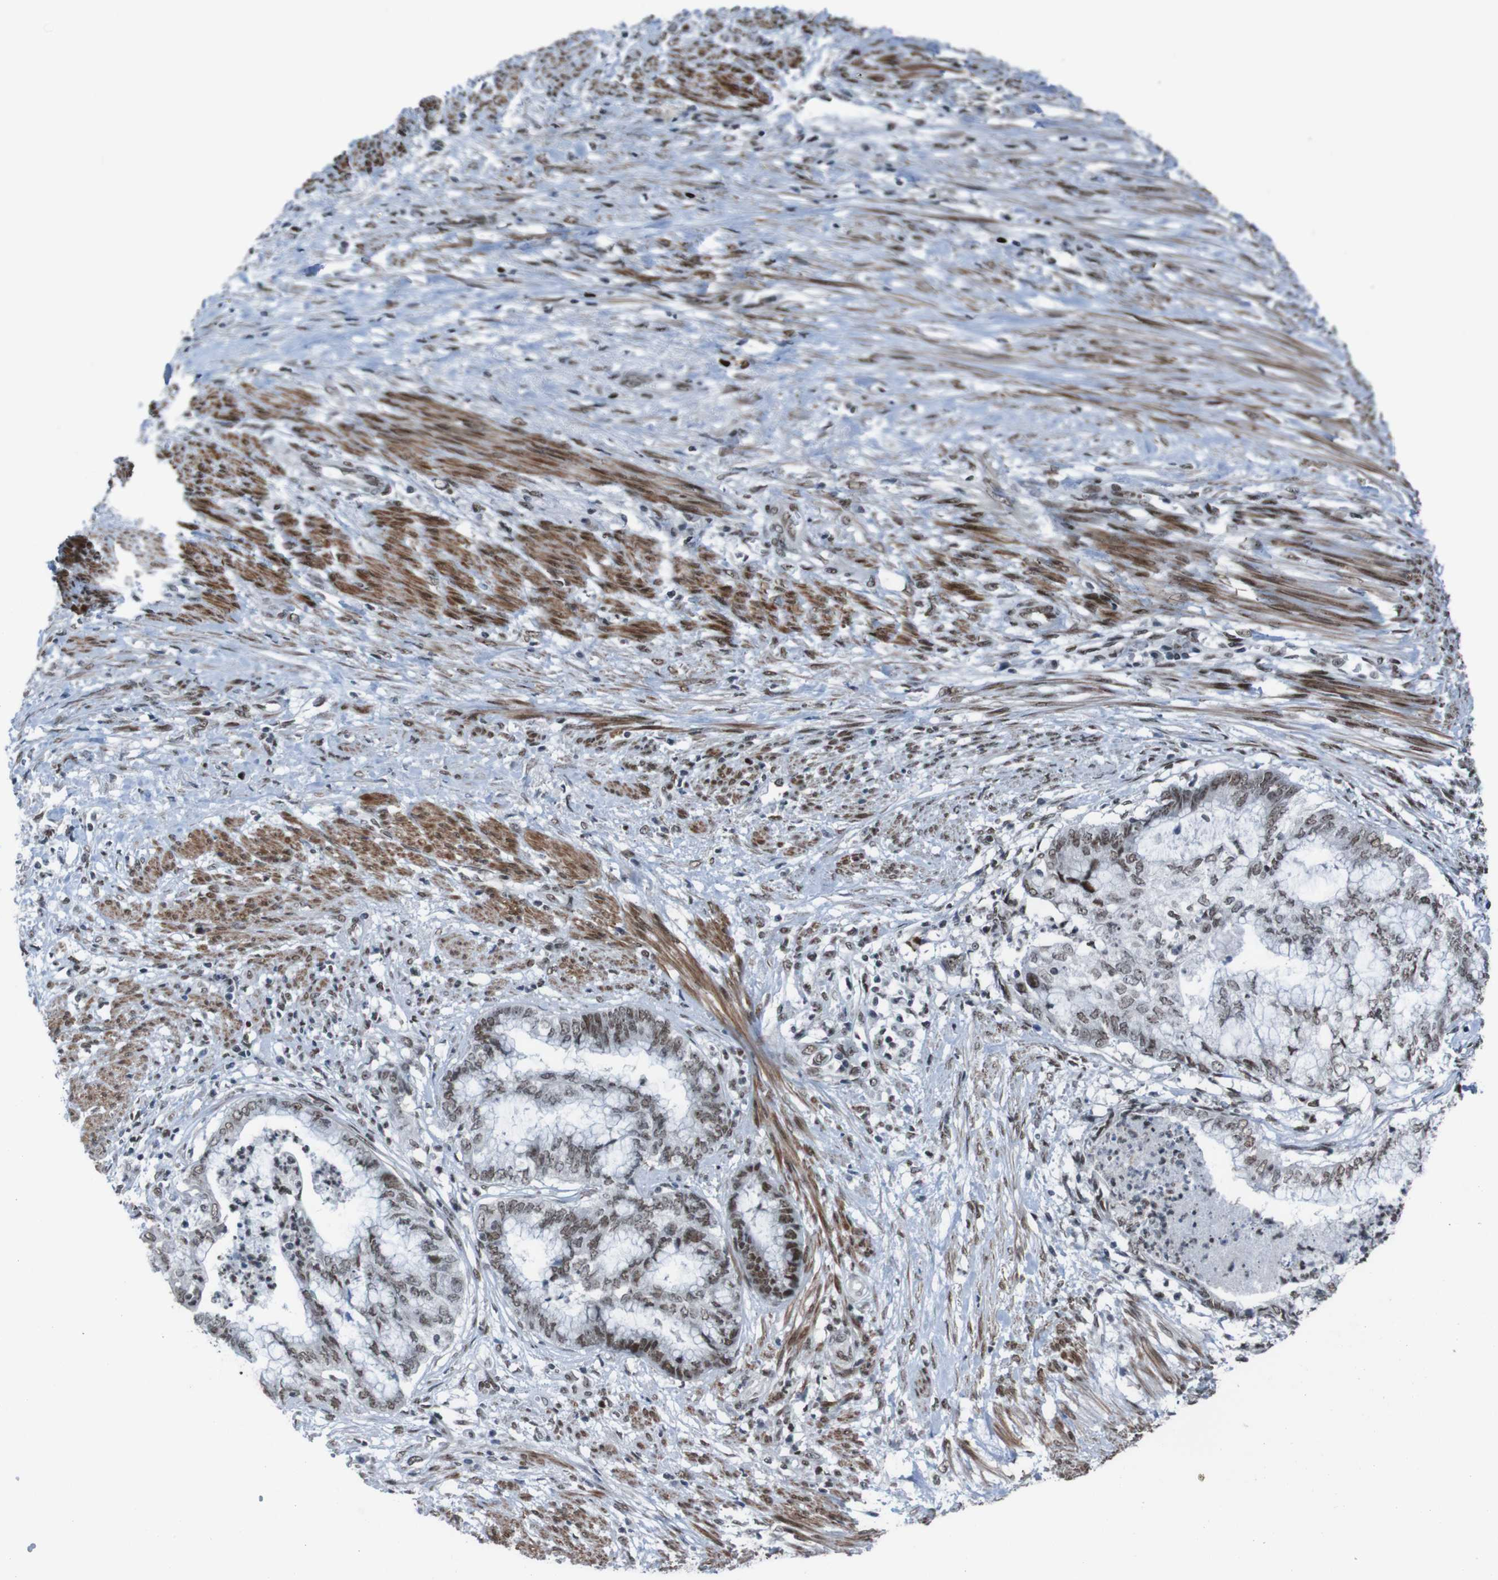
{"staining": {"intensity": "moderate", "quantity": ">75%", "location": "nuclear"}, "tissue": "endometrial cancer", "cell_type": "Tumor cells", "image_type": "cancer", "snomed": [{"axis": "morphology", "description": "Necrosis, NOS"}, {"axis": "morphology", "description": "Adenocarcinoma, NOS"}, {"axis": "topography", "description": "Endometrium"}], "caption": "Immunohistochemical staining of endometrial adenocarcinoma reveals moderate nuclear protein staining in about >75% of tumor cells.", "gene": "PHF2", "patient": {"sex": "female", "age": 79}}